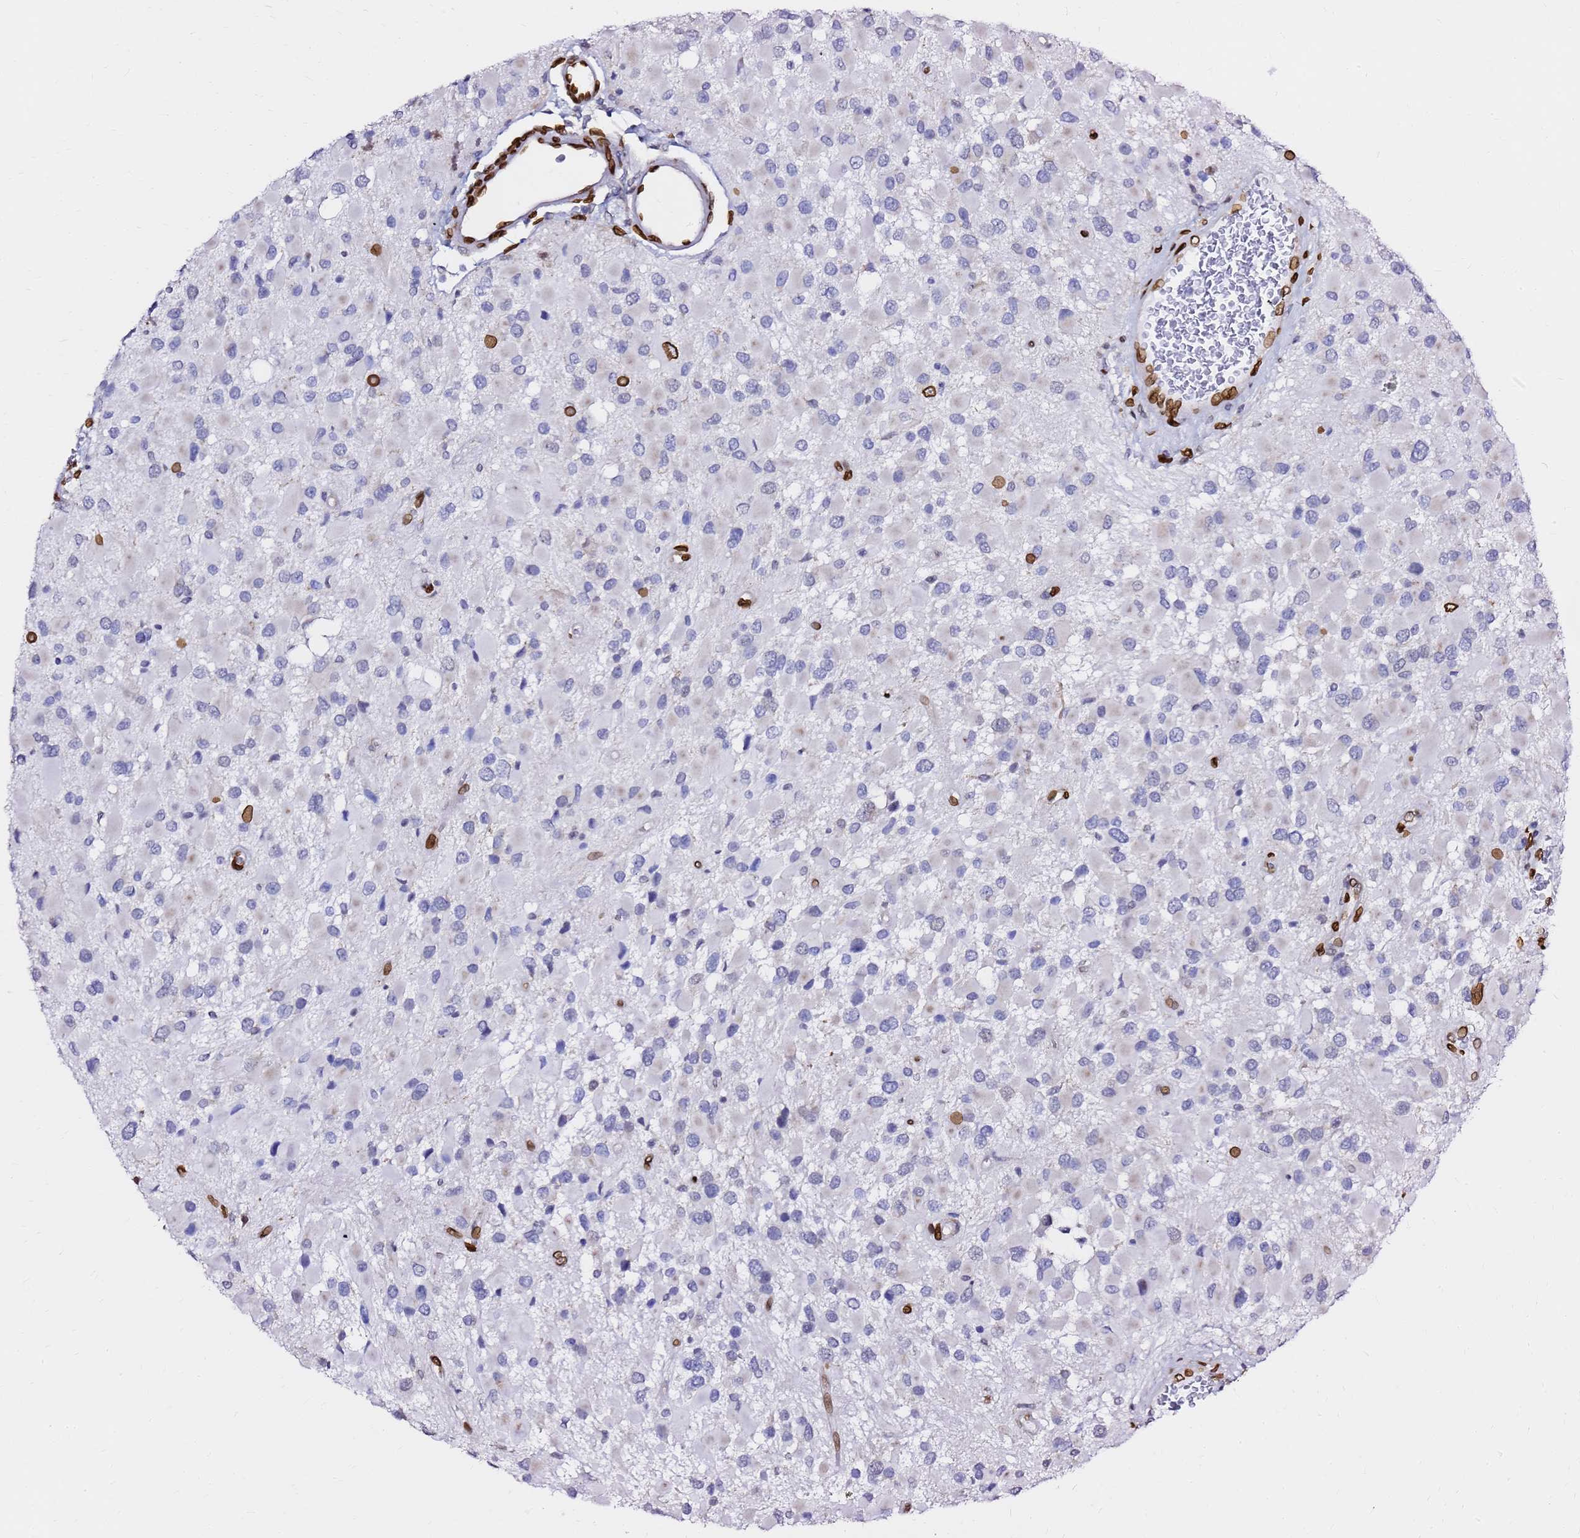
{"staining": {"intensity": "strong", "quantity": "<25%", "location": "cytoplasmic/membranous,nuclear"}, "tissue": "glioma", "cell_type": "Tumor cells", "image_type": "cancer", "snomed": [{"axis": "morphology", "description": "Glioma, malignant, High grade"}, {"axis": "topography", "description": "Brain"}], "caption": "Immunohistochemical staining of glioma reveals medium levels of strong cytoplasmic/membranous and nuclear staining in approximately <25% of tumor cells.", "gene": "C6orf141", "patient": {"sex": "male", "age": 53}}